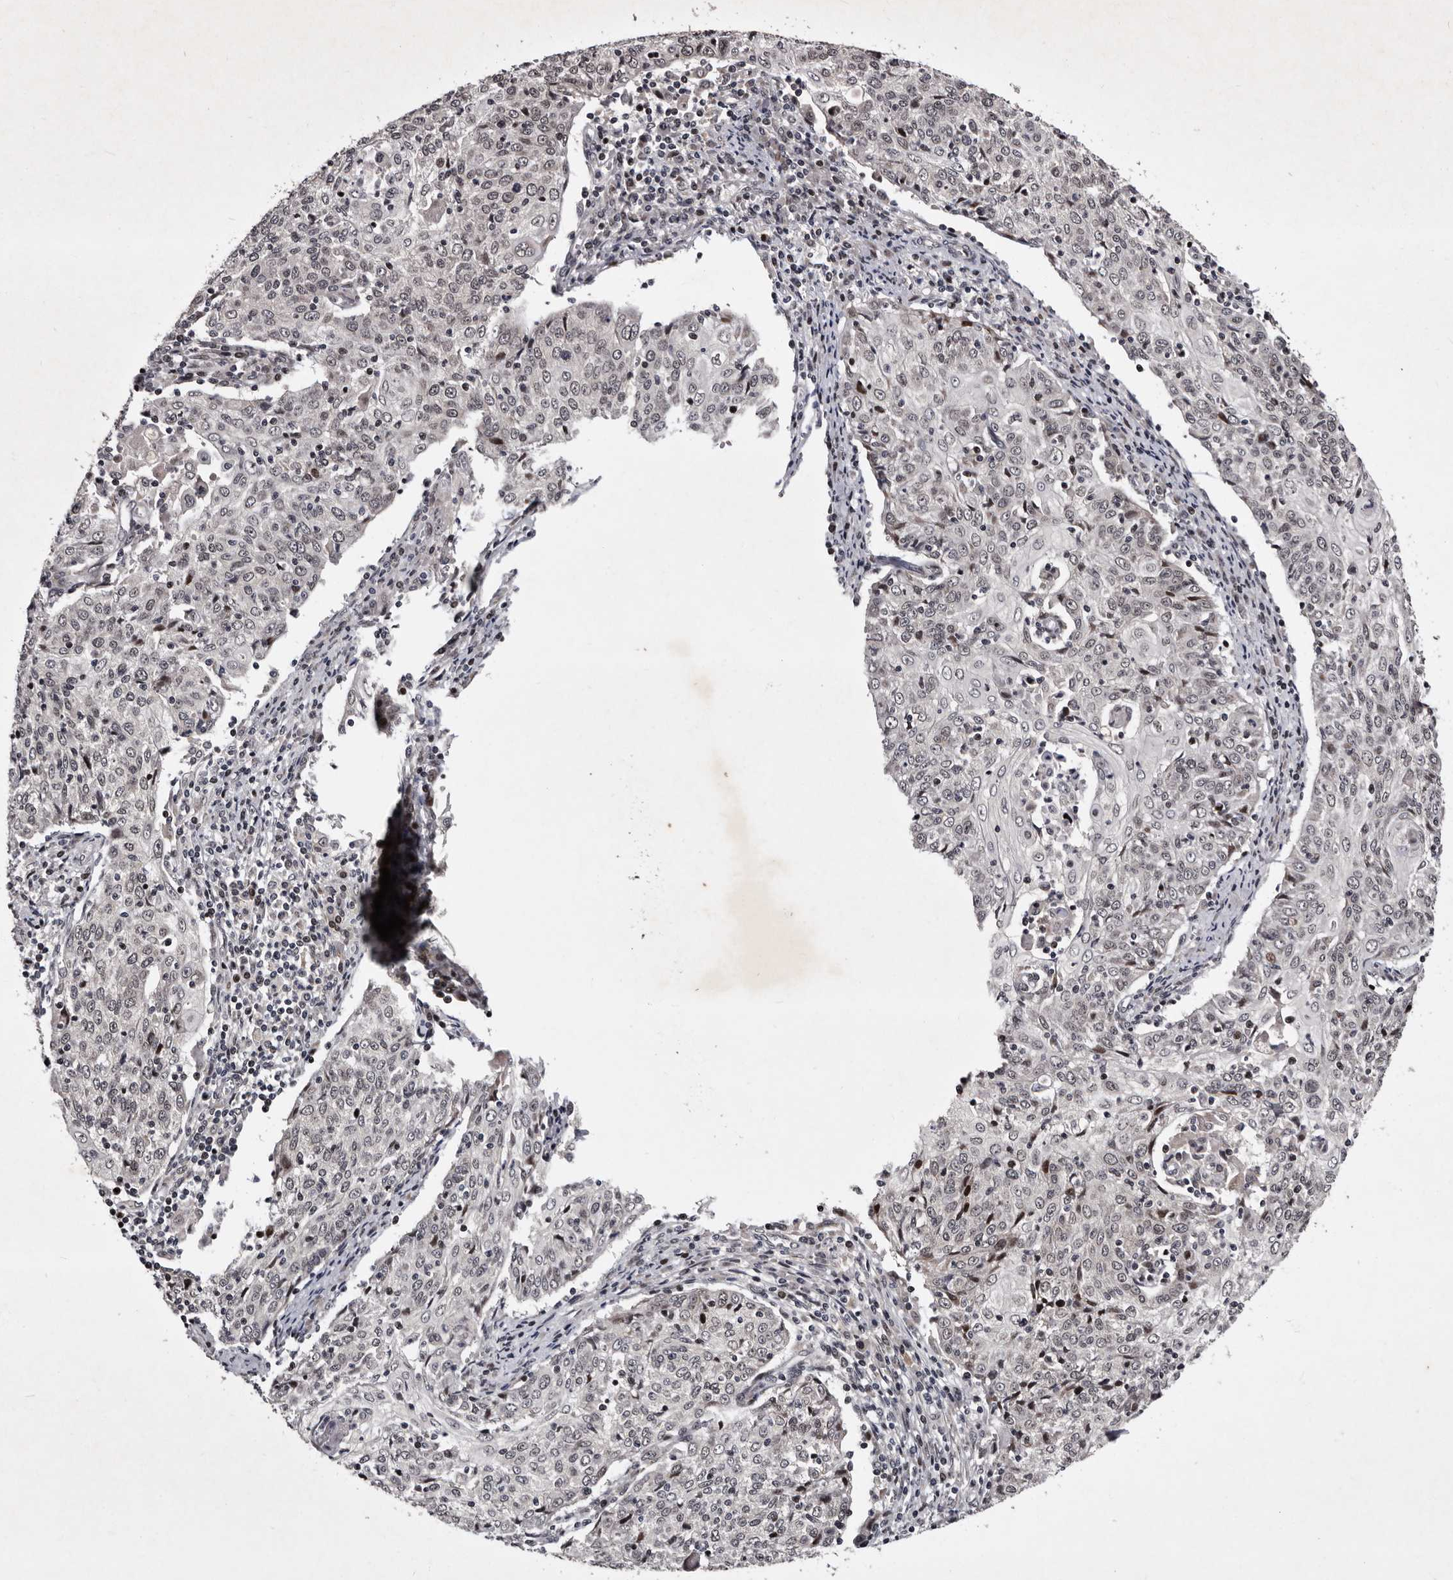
{"staining": {"intensity": "negative", "quantity": "none", "location": "none"}, "tissue": "cervical cancer", "cell_type": "Tumor cells", "image_type": "cancer", "snomed": [{"axis": "morphology", "description": "Squamous cell carcinoma, NOS"}, {"axis": "topography", "description": "Cervix"}], "caption": "A high-resolution photomicrograph shows IHC staining of cervical cancer (squamous cell carcinoma), which reveals no significant expression in tumor cells.", "gene": "TNKS", "patient": {"sex": "female", "age": 48}}